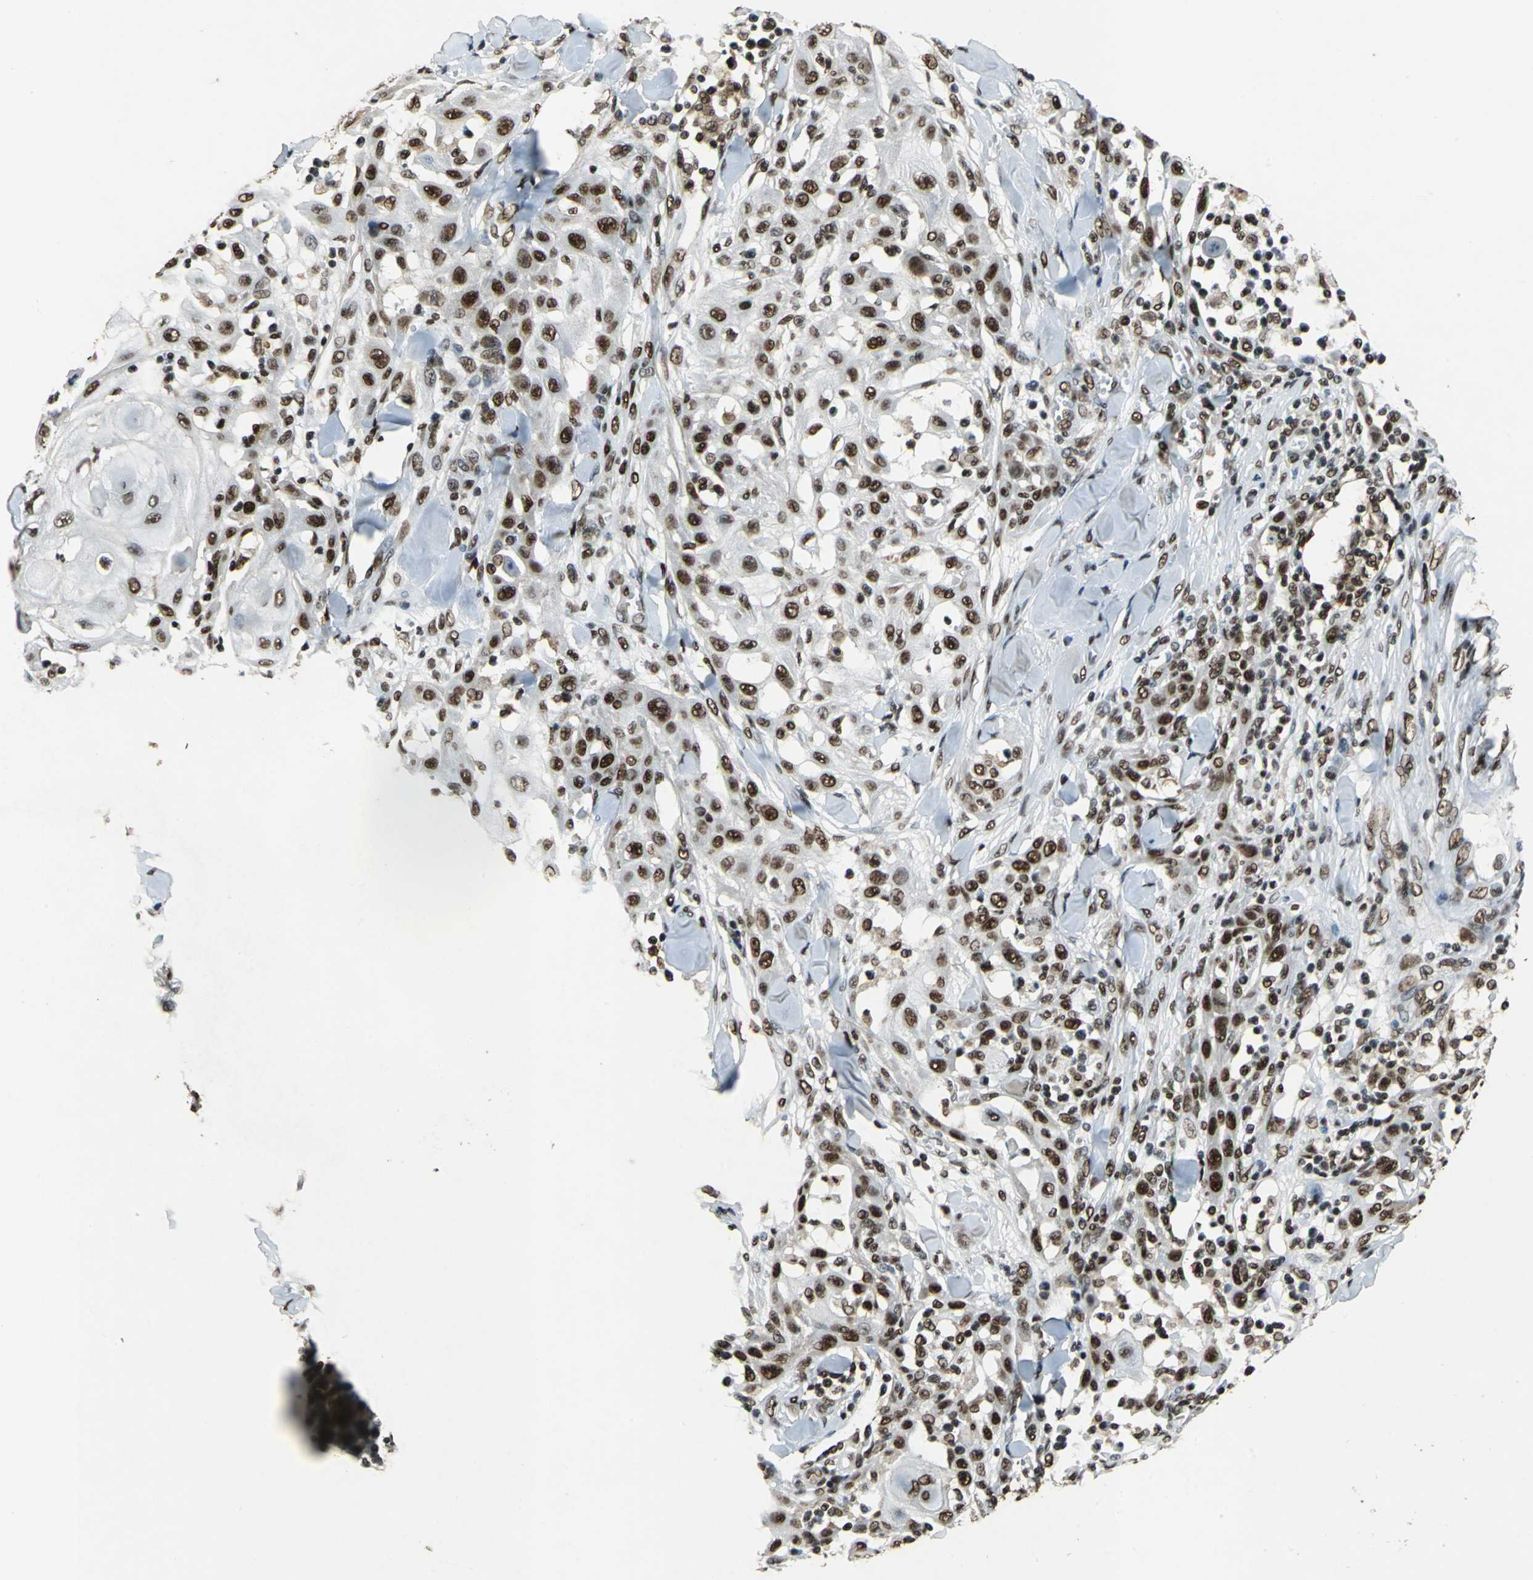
{"staining": {"intensity": "strong", "quantity": ">75%", "location": "nuclear"}, "tissue": "skin cancer", "cell_type": "Tumor cells", "image_type": "cancer", "snomed": [{"axis": "morphology", "description": "Squamous cell carcinoma, NOS"}, {"axis": "topography", "description": "Skin"}], "caption": "IHC micrograph of neoplastic tissue: human squamous cell carcinoma (skin) stained using immunohistochemistry shows high levels of strong protein expression localized specifically in the nuclear of tumor cells, appearing as a nuclear brown color.", "gene": "MTA2", "patient": {"sex": "male", "age": 24}}